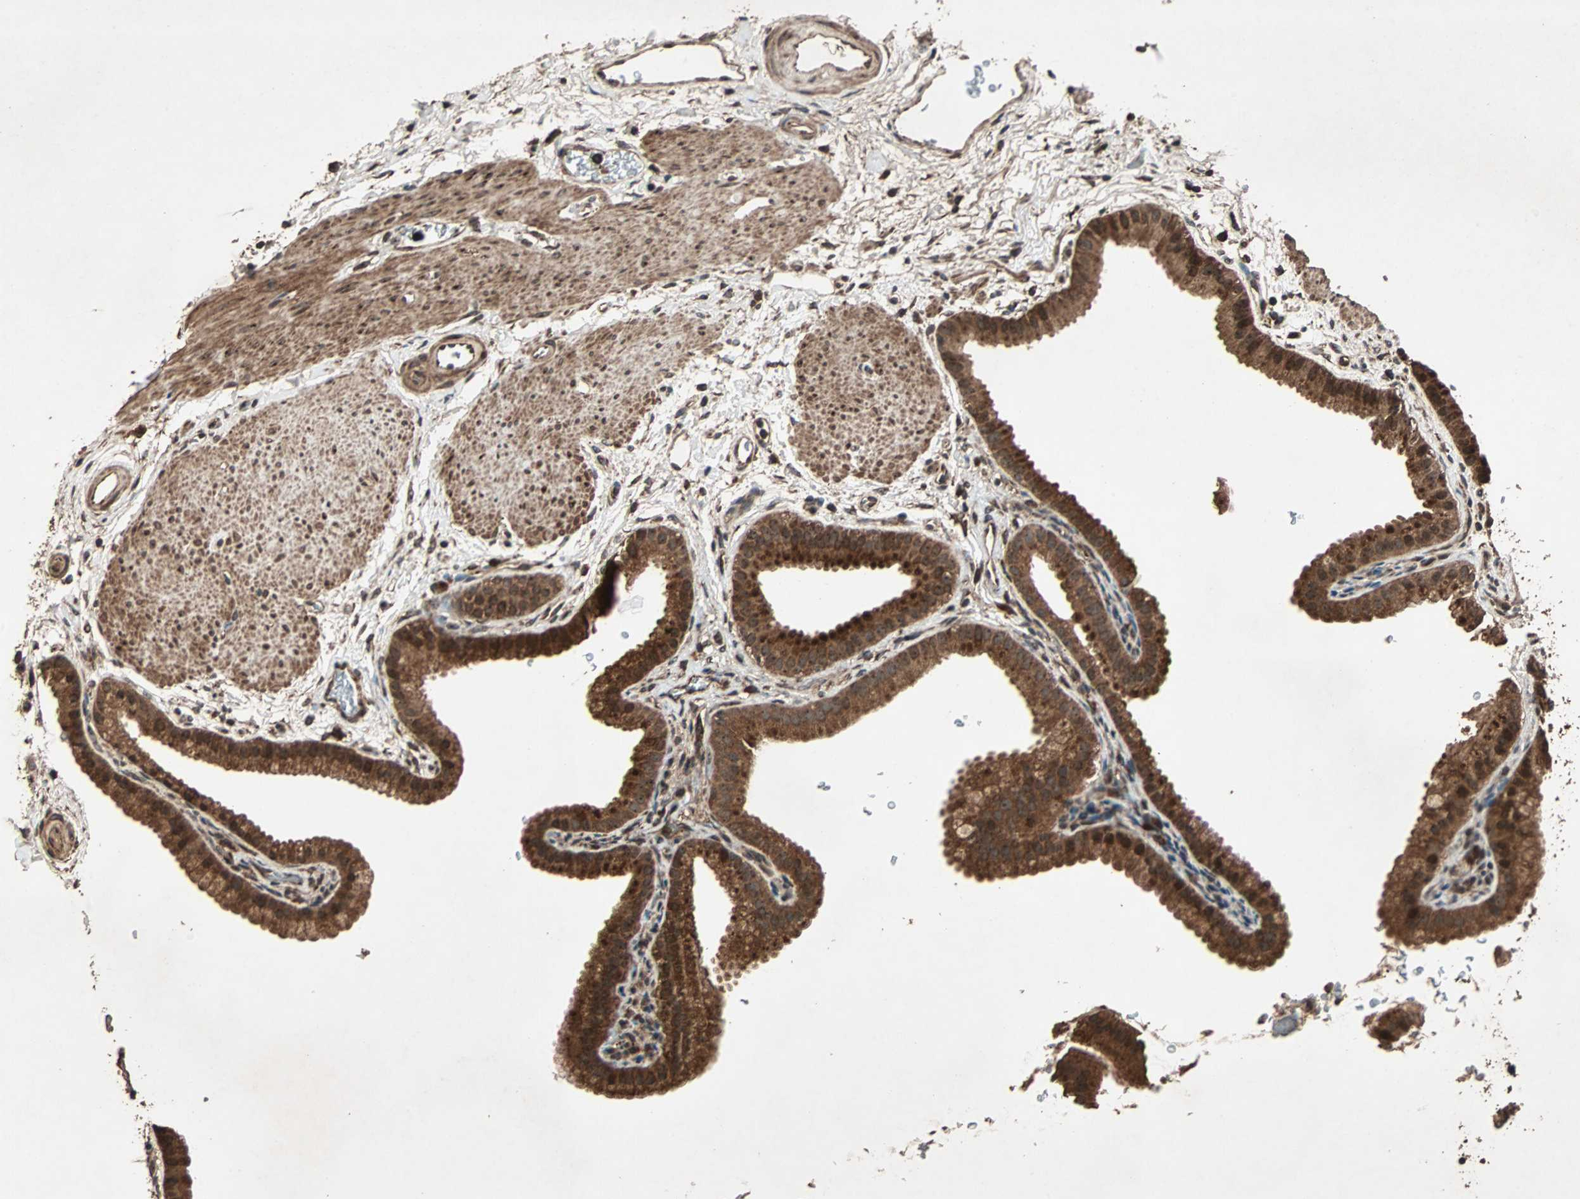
{"staining": {"intensity": "strong", "quantity": ">75%", "location": "cytoplasmic/membranous"}, "tissue": "gallbladder", "cell_type": "Glandular cells", "image_type": "normal", "snomed": [{"axis": "morphology", "description": "Normal tissue, NOS"}, {"axis": "topography", "description": "Gallbladder"}], "caption": "This micrograph shows immunohistochemistry (IHC) staining of normal gallbladder, with high strong cytoplasmic/membranous positivity in approximately >75% of glandular cells.", "gene": "LAMTOR5", "patient": {"sex": "female", "age": 64}}